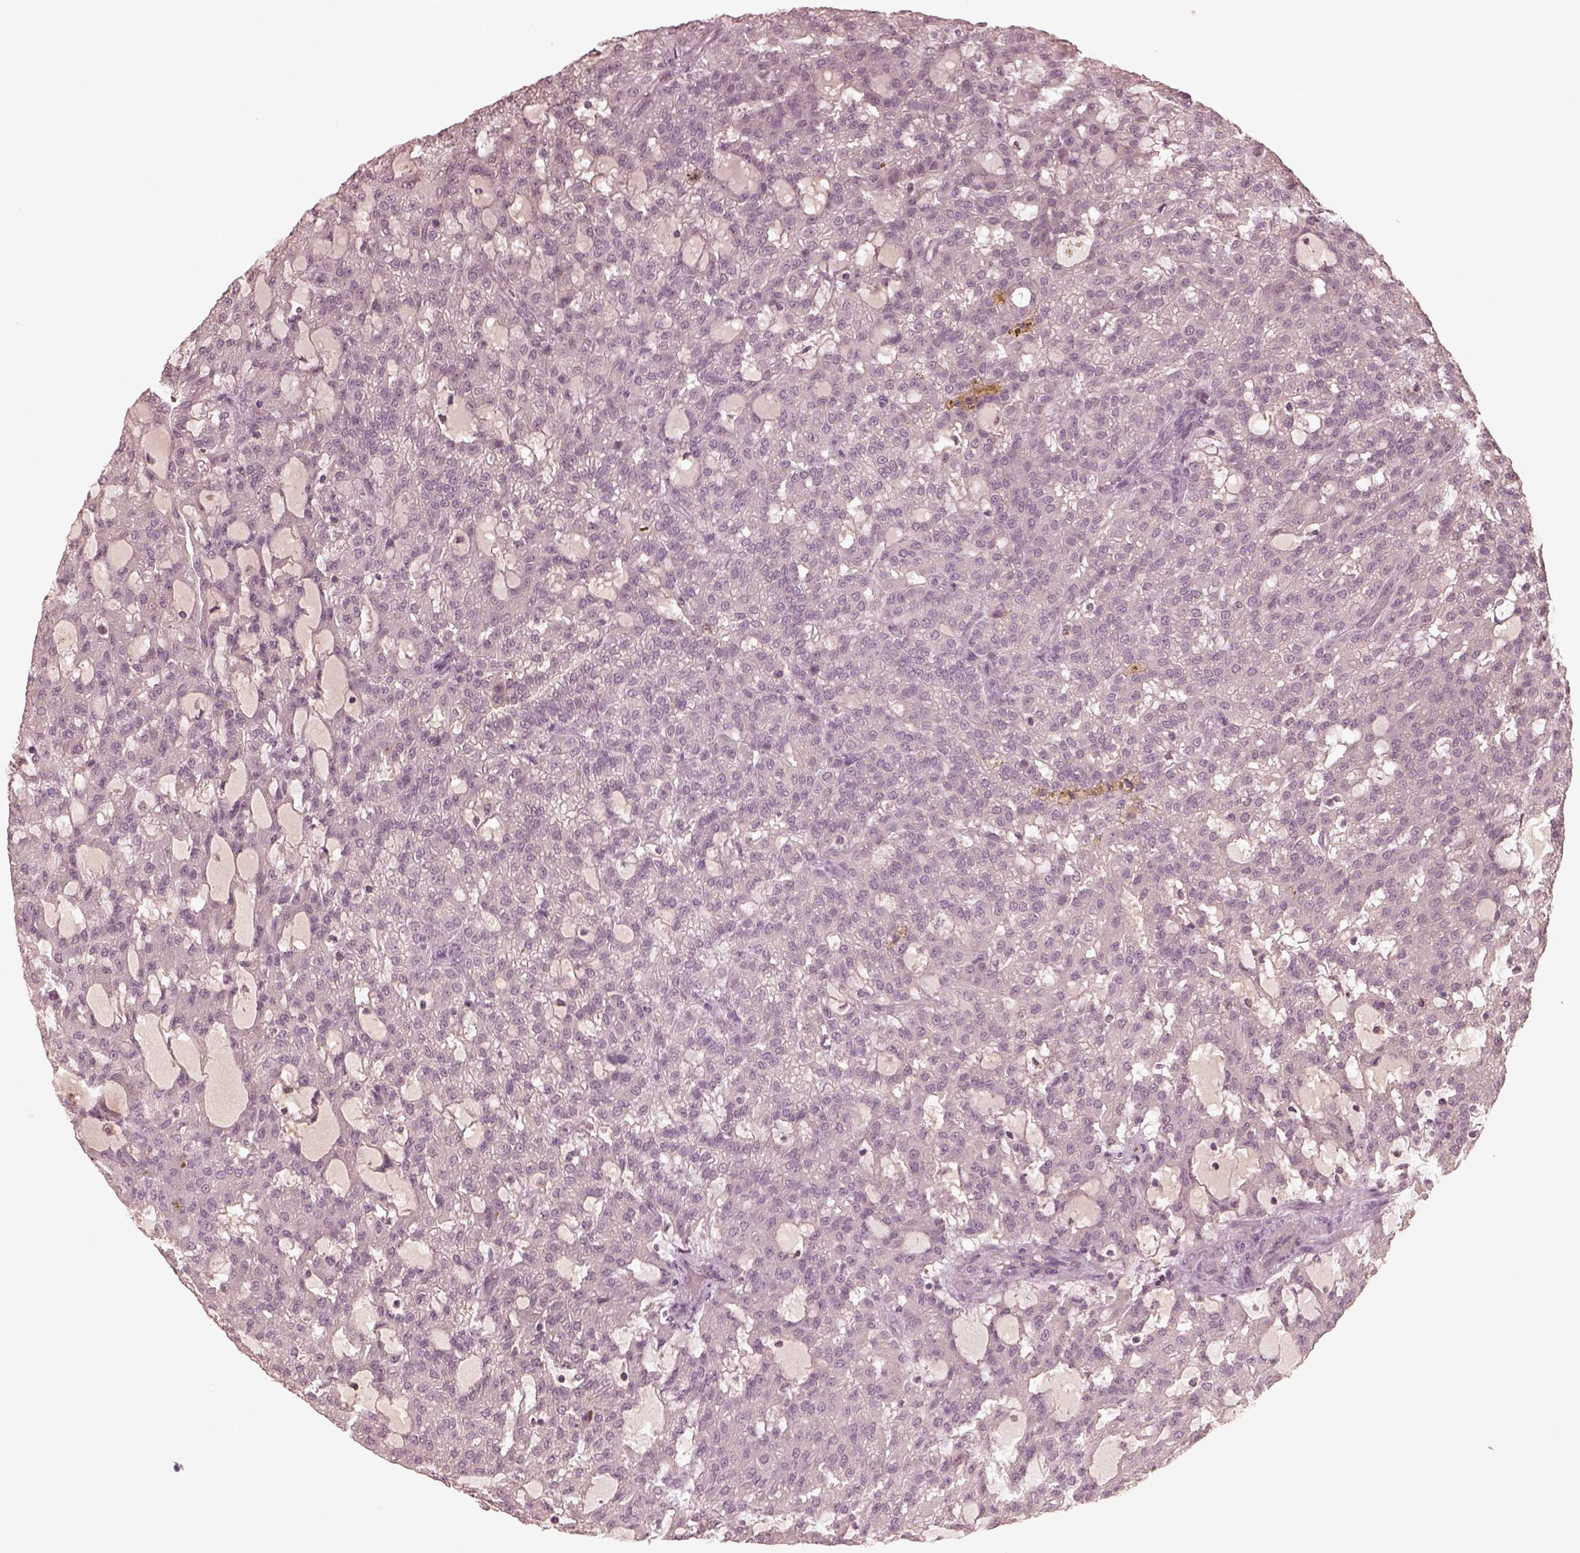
{"staining": {"intensity": "negative", "quantity": "none", "location": "none"}, "tissue": "renal cancer", "cell_type": "Tumor cells", "image_type": "cancer", "snomed": [{"axis": "morphology", "description": "Adenocarcinoma, NOS"}, {"axis": "topography", "description": "Kidney"}], "caption": "The immunohistochemistry (IHC) micrograph has no significant positivity in tumor cells of renal cancer tissue. Nuclei are stained in blue.", "gene": "VWA5B1", "patient": {"sex": "male", "age": 63}}